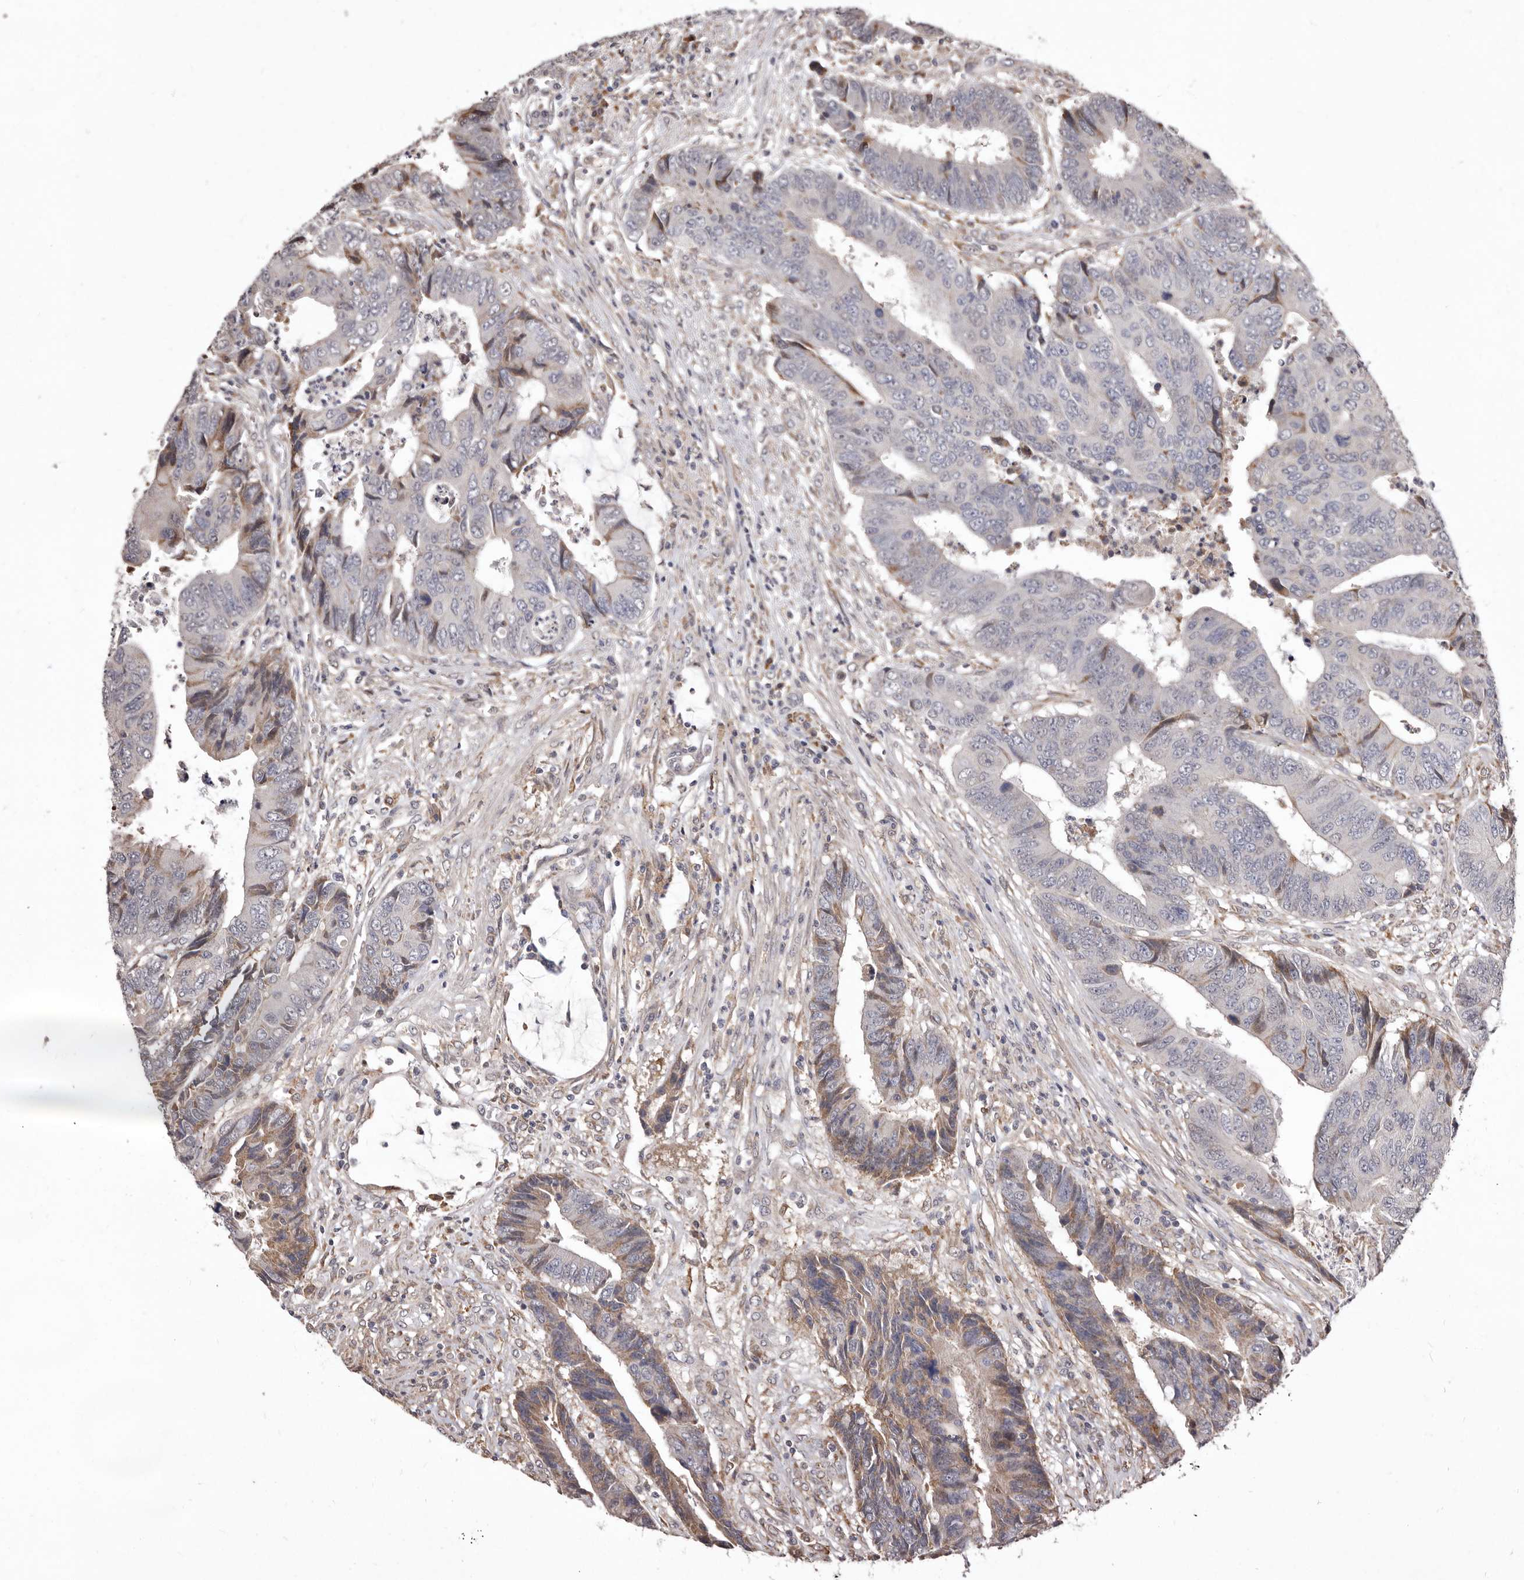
{"staining": {"intensity": "moderate", "quantity": "<25%", "location": "cytoplasmic/membranous"}, "tissue": "colorectal cancer", "cell_type": "Tumor cells", "image_type": "cancer", "snomed": [{"axis": "morphology", "description": "Adenocarcinoma, NOS"}, {"axis": "topography", "description": "Rectum"}], "caption": "High-magnification brightfield microscopy of adenocarcinoma (colorectal) stained with DAB (3,3'-diaminobenzidine) (brown) and counterstained with hematoxylin (blue). tumor cells exhibit moderate cytoplasmic/membranous staining is appreciated in about<25% of cells.", "gene": "RRM2B", "patient": {"sex": "male", "age": 84}}